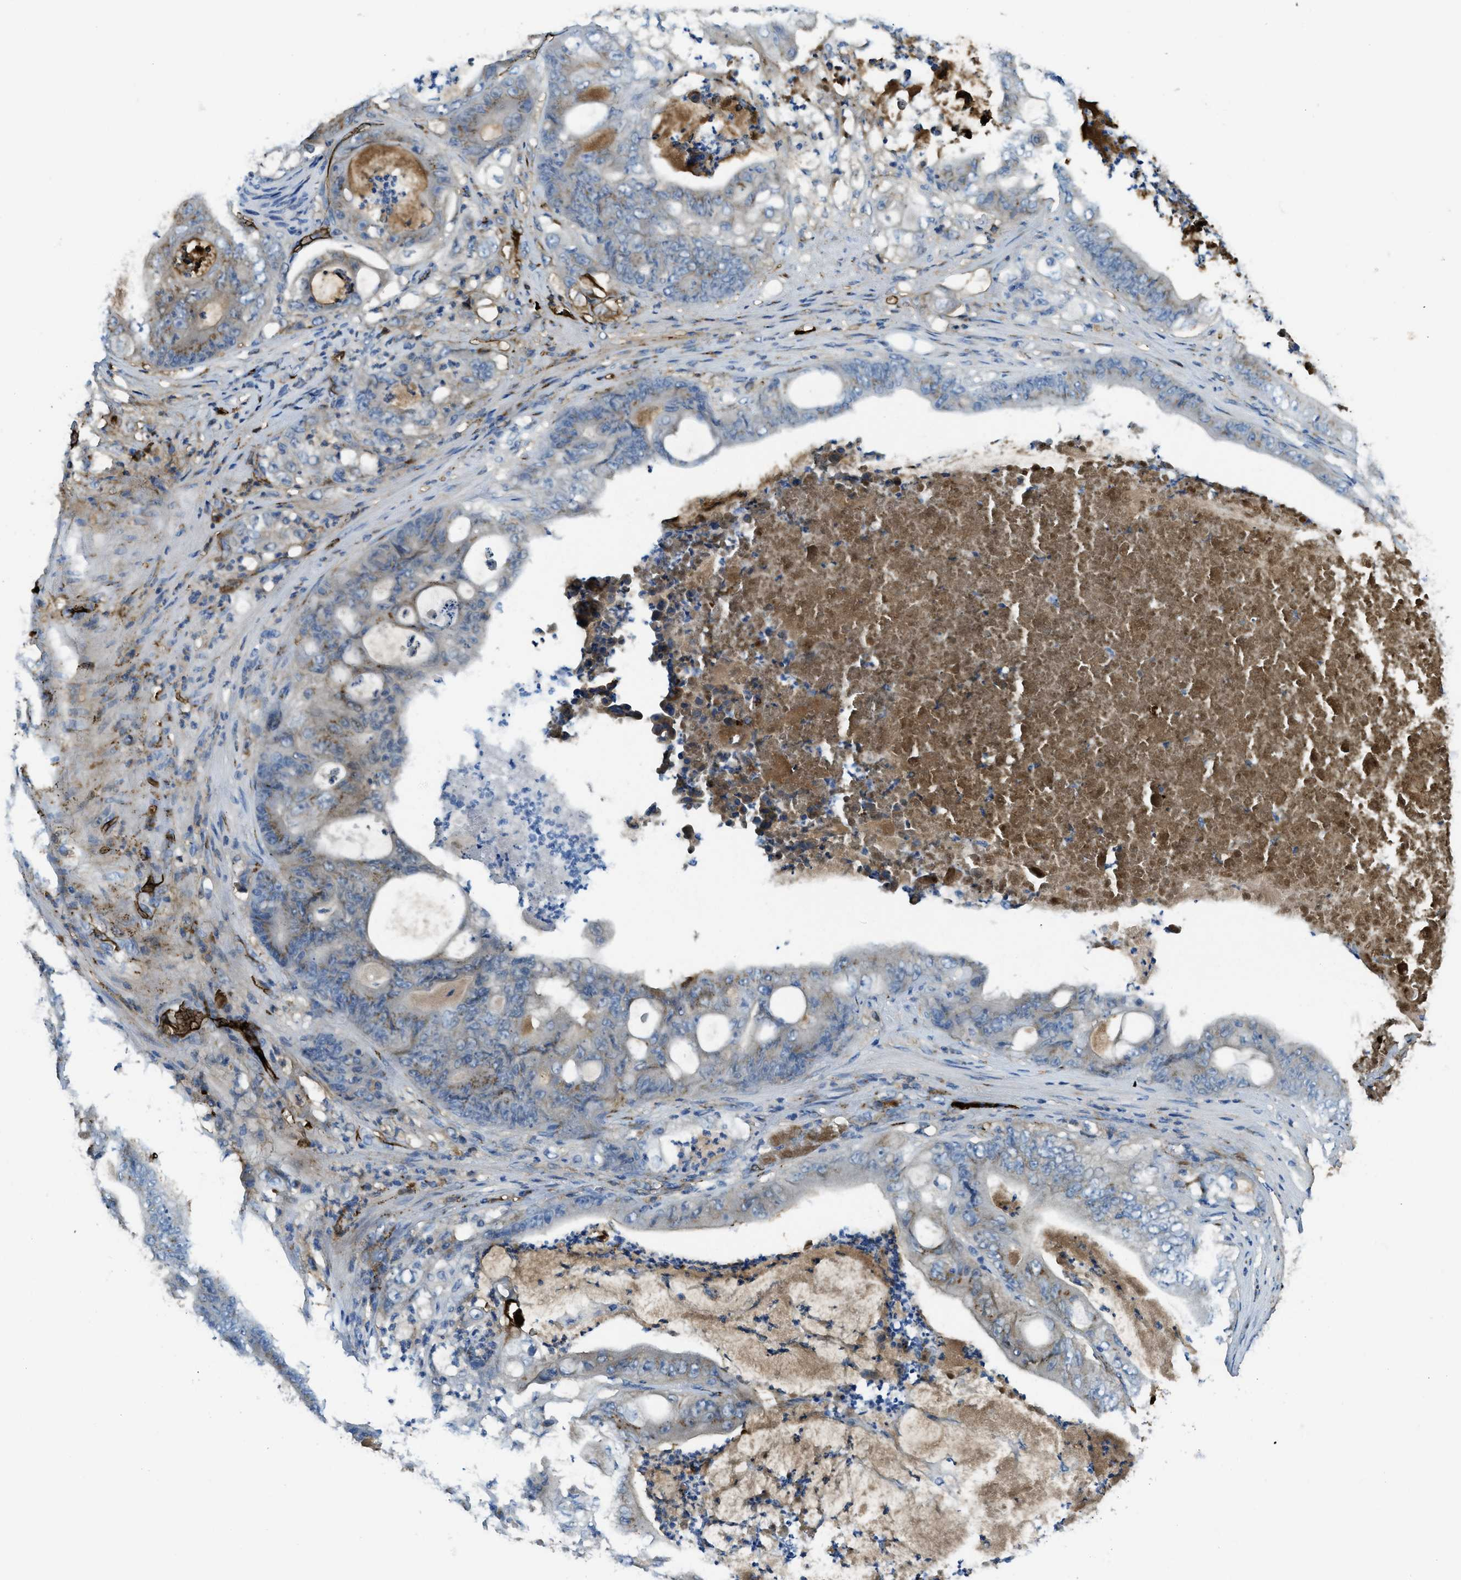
{"staining": {"intensity": "weak", "quantity": "<25%", "location": "cytoplasmic/membranous"}, "tissue": "stomach cancer", "cell_type": "Tumor cells", "image_type": "cancer", "snomed": [{"axis": "morphology", "description": "Adenocarcinoma, NOS"}, {"axis": "topography", "description": "Stomach"}], "caption": "IHC of human stomach cancer shows no positivity in tumor cells.", "gene": "TRIM59", "patient": {"sex": "female", "age": 73}}